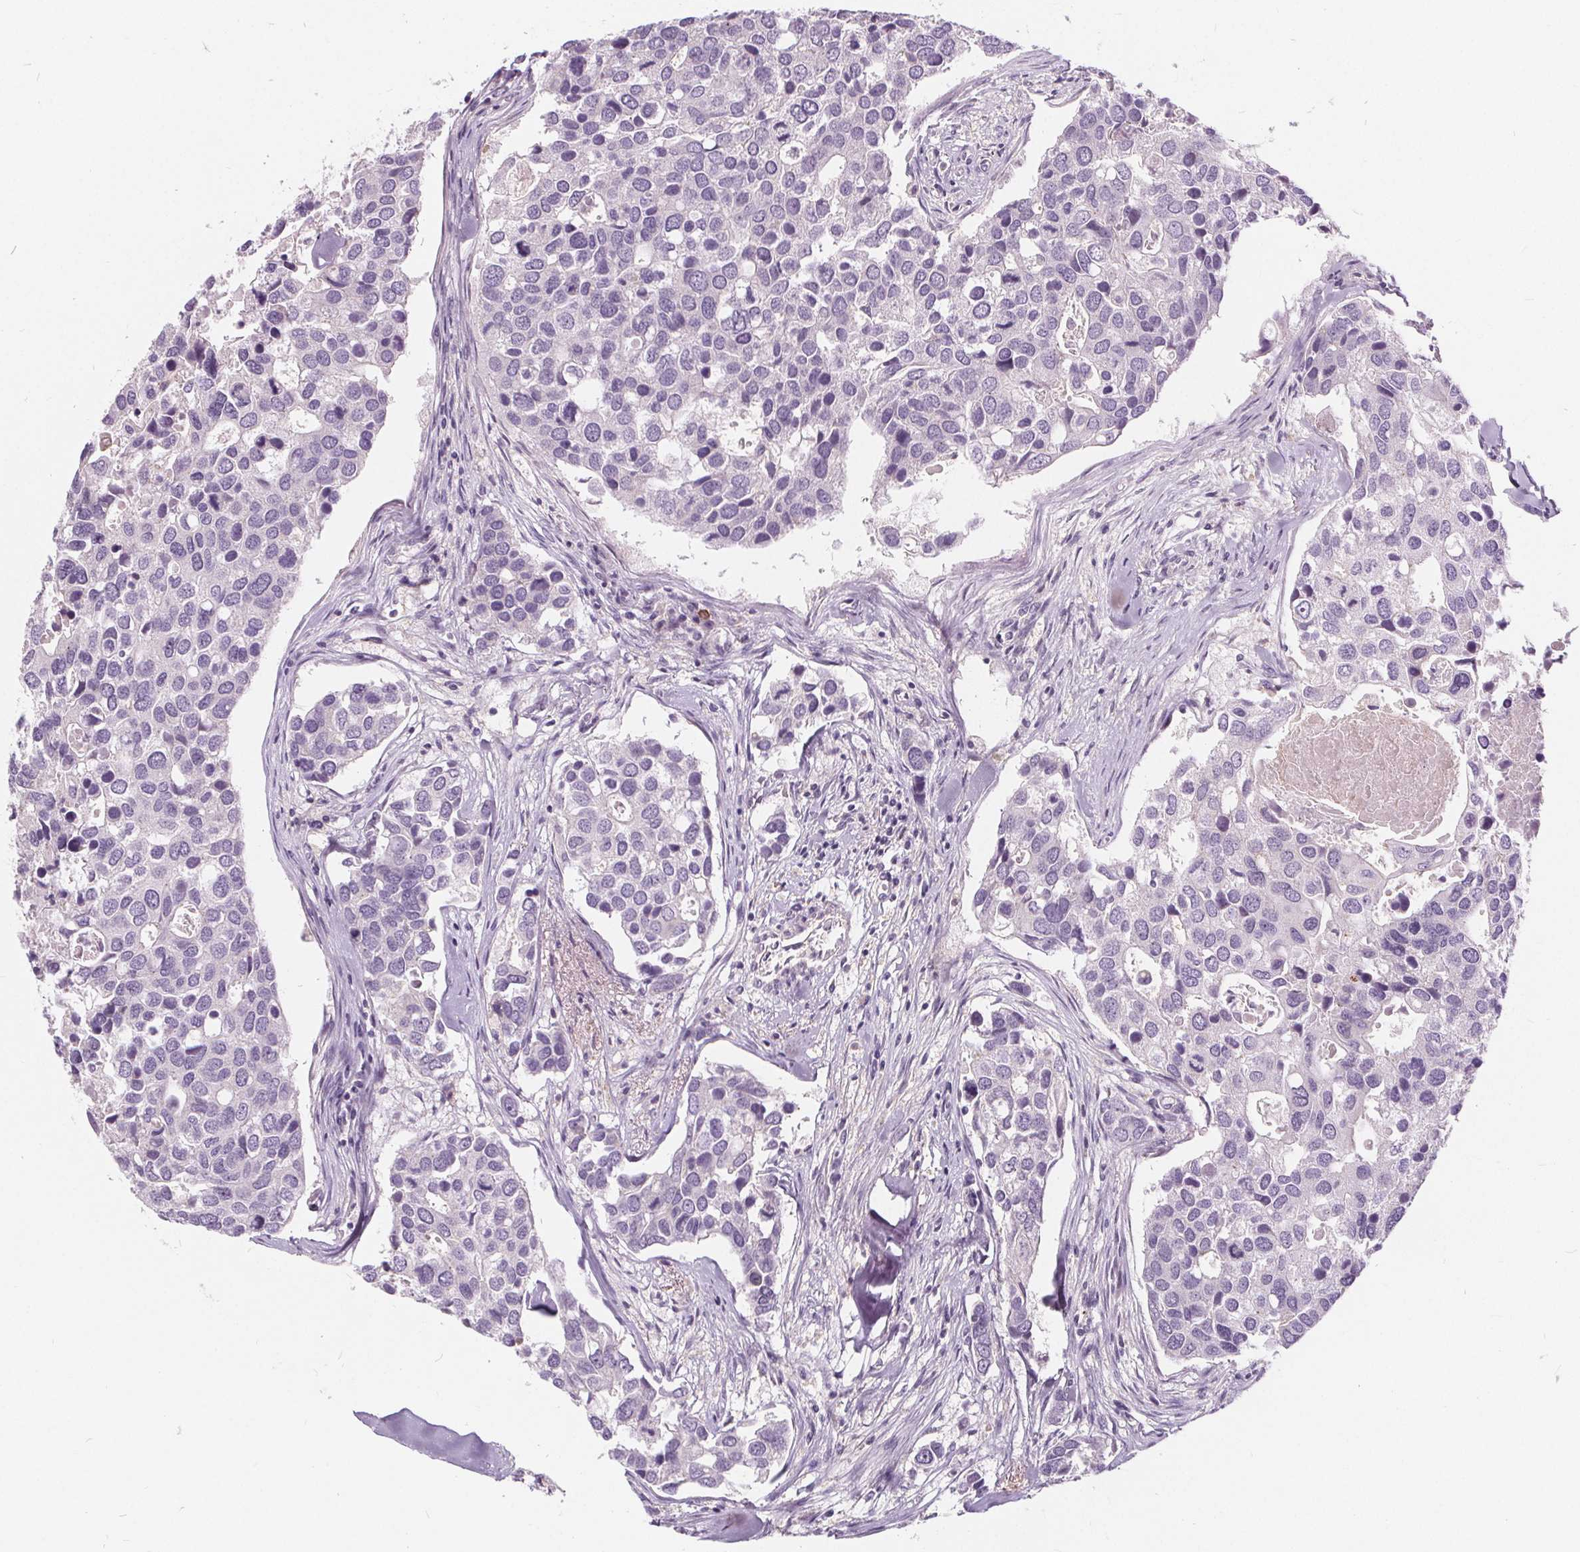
{"staining": {"intensity": "negative", "quantity": "none", "location": "none"}, "tissue": "breast cancer", "cell_type": "Tumor cells", "image_type": "cancer", "snomed": [{"axis": "morphology", "description": "Duct carcinoma"}, {"axis": "topography", "description": "Breast"}], "caption": "Histopathology image shows no protein staining in tumor cells of breast cancer (infiltrating ductal carcinoma) tissue.", "gene": "HAAO", "patient": {"sex": "female", "age": 83}}